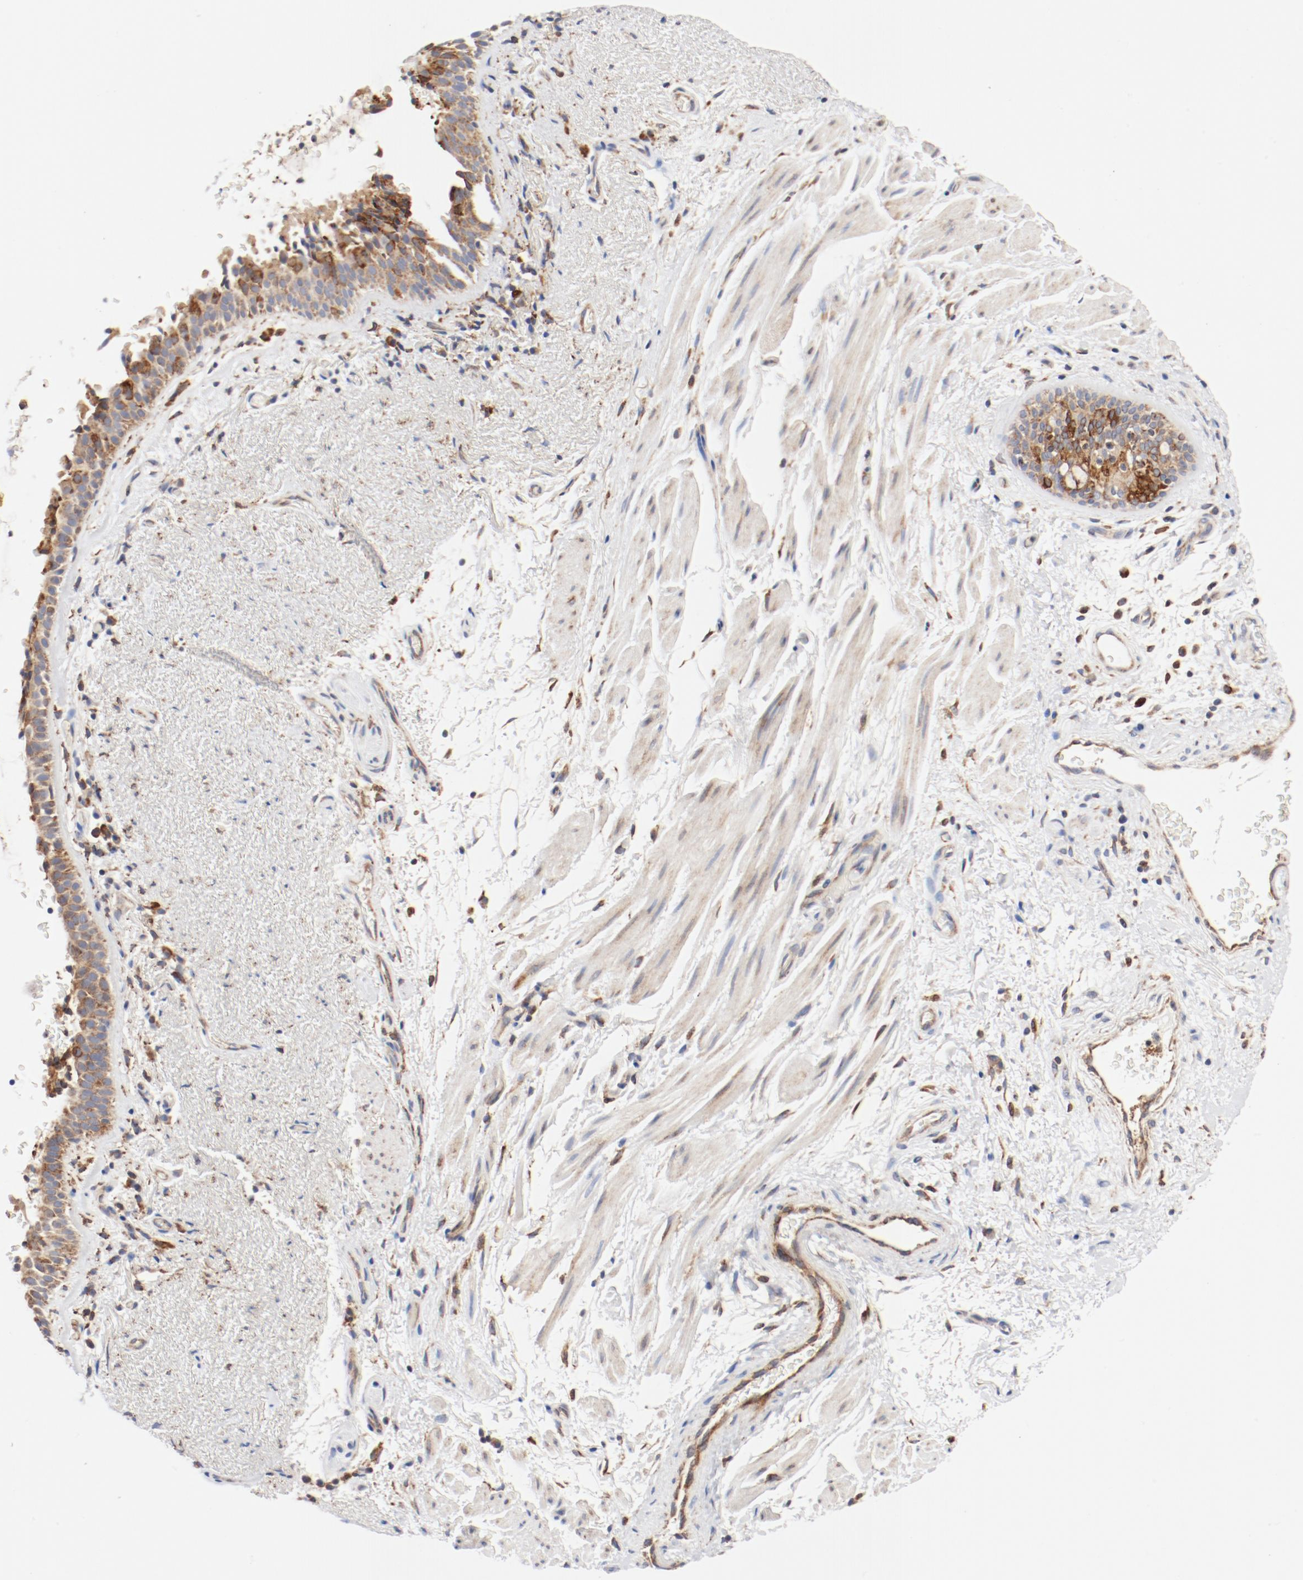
{"staining": {"intensity": "moderate", "quantity": ">75%", "location": "cytoplasmic/membranous"}, "tissue": "bronchus", "cell_type": "Respiratory epithelial cells", "image_type": "normal", "snomed": [{"axis": "morphology", "description": "Normal tissue, NOS"}, {"axis": "topography", "description": "Bronchus"}], "caption": "DAB immunohistochemical staining of benign bronchus displays moderate cytoplasmic/membranous protein staining in approximately >75% of respiratory epithelial cells. Using DAB (brown) and hematoxylin (blue) stains, captured at high magnification using brightfield microscopy.", "gene": "PDPK1", "patient": {"sex": "female", "age": 54}}